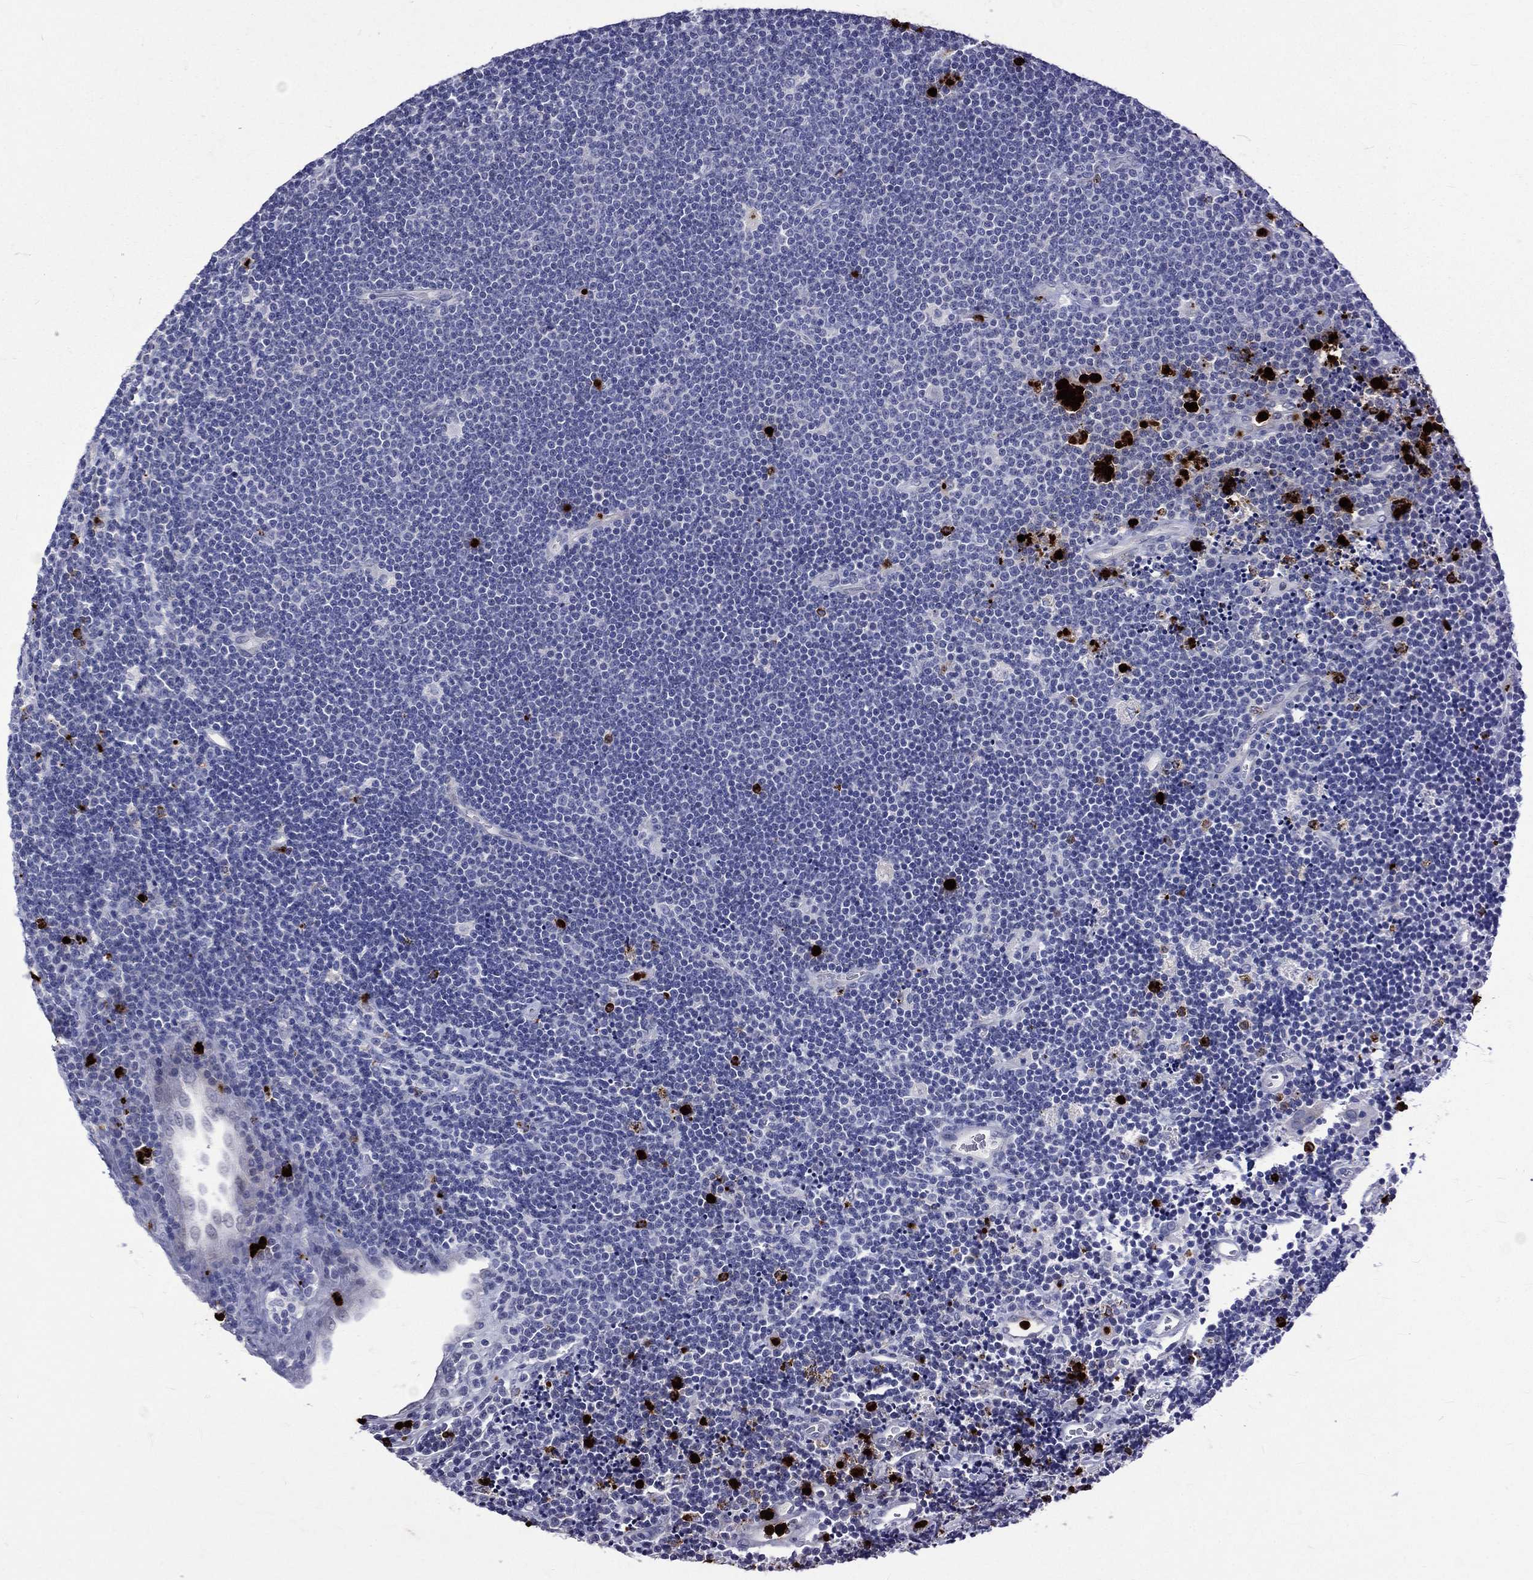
{"staining": {"intensity": "negative", "quantity": "none", "location": "none"}, "tissue": "lymphoma", "cell_type": "Tumor cells", "image_type": "cancer", "snomed": [{"axis": "morphology", "description": "Malignant lymphoma, non-Hodgkin's type, Low grade"}, {"axis": "topography", "description": "Brain"}], "caption": "Human low-grade malignant lymphoma, non-Hodgkin's type stained for a protein using immunohistochemistry (IHC) reveals no positivity in tumor cells.", "gene": "ELANE", "patient": {"sex": "female", "age": 66}}